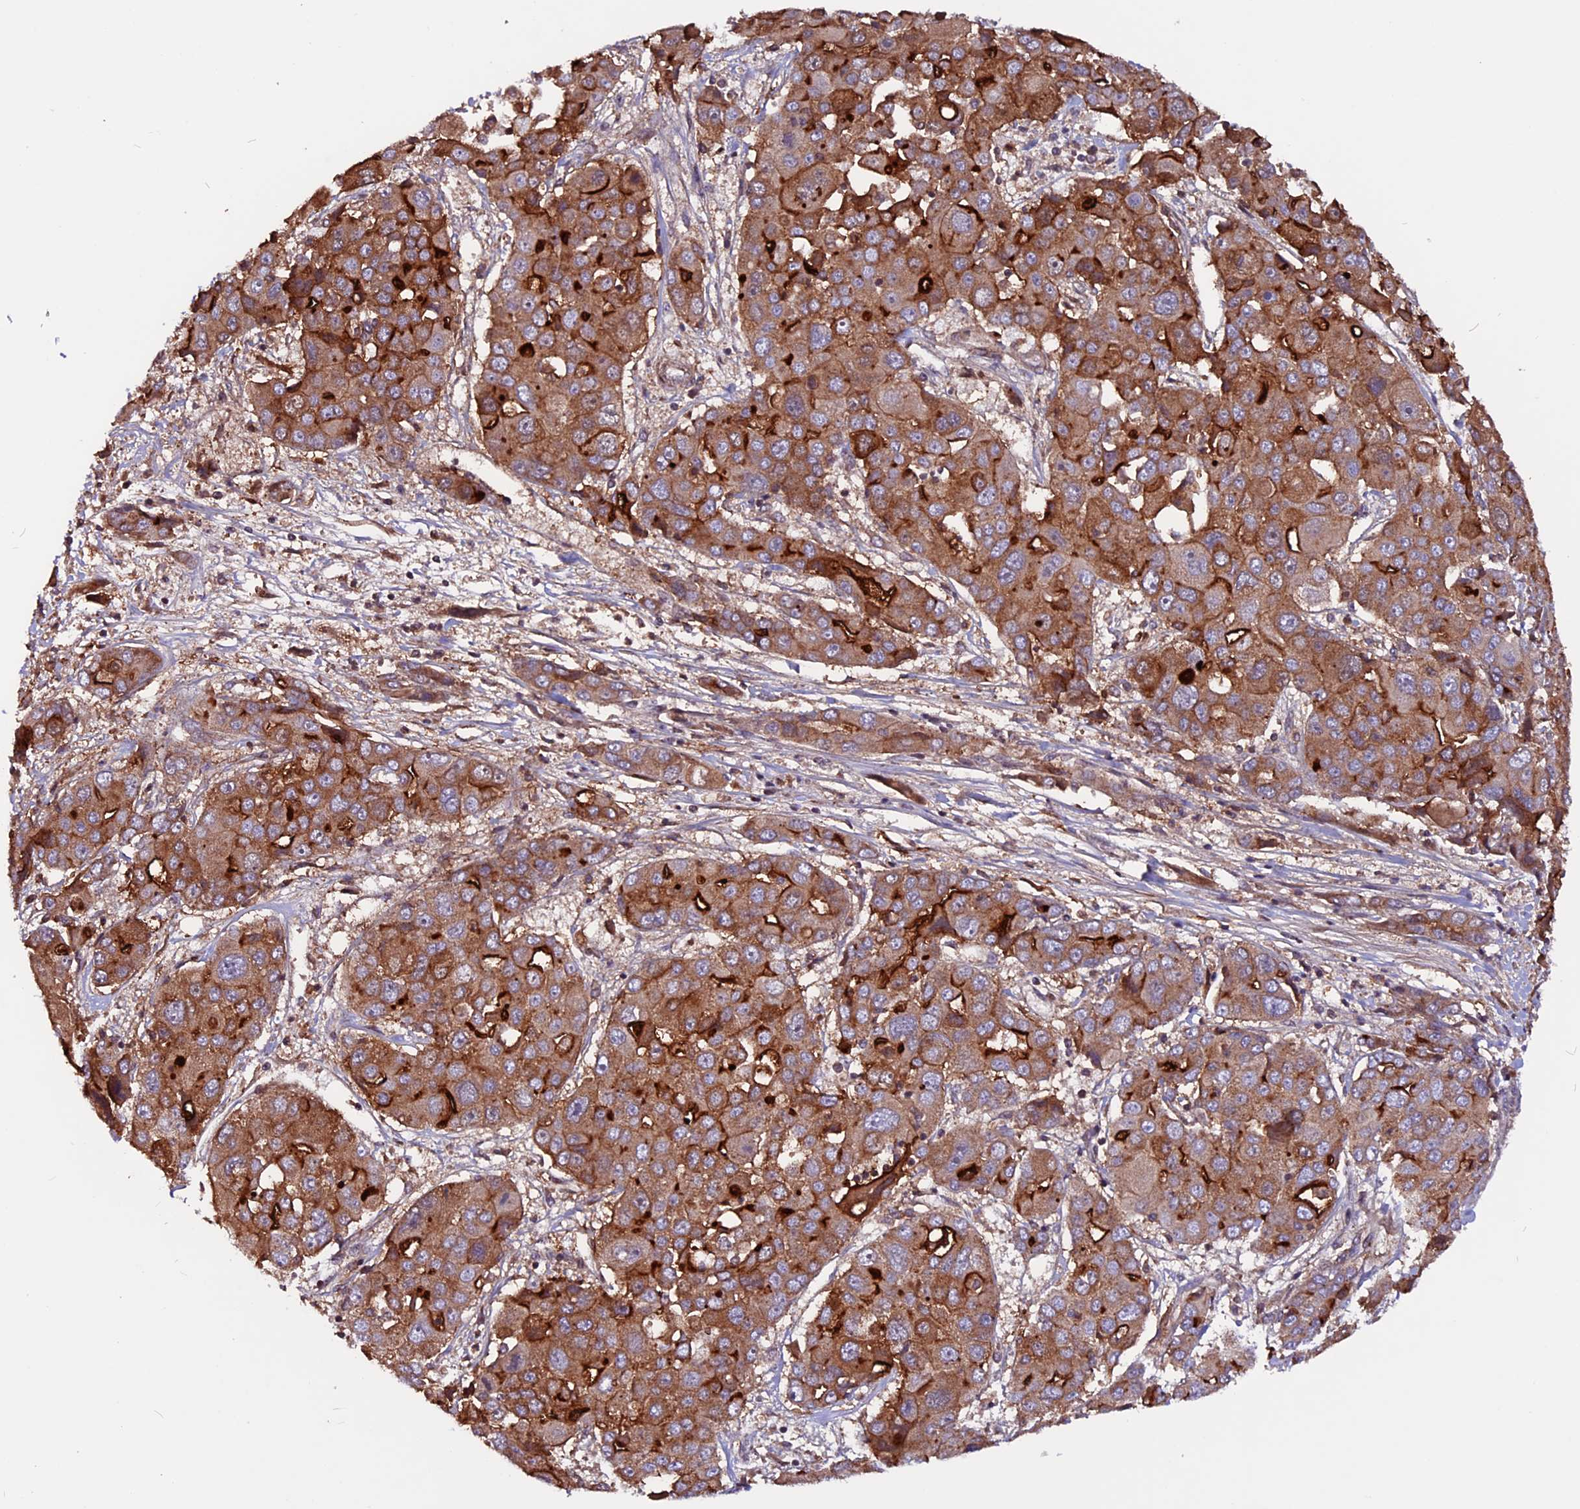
{"staining": {"intensity": "moderate", "quantity": ">75%", "location": "cytoplasmic/membranous"}, "tissue": "liver cancer", "cell_type": "Tumor cells", "image_type": "cancer", "snomed": [{"axis": "morphology", "description": "Cholangiocarcinoma"}, {"axis": "topography", "description": "Liver"}], "caption": "Immunohistochemistry (IHC) of human cholangiocarcinoma (liver) reveals medium levels of moderate cytoplasmic/membranous positivity in approximately >75% of tumor cells. (Stains: DAB (3,3'-diaminobenzidine) in brown, nuclei in blue, Microscopy: brightfield microscopy at high magnification).", "gene": "ZNF598", "patient": {"sex": "male", "age": 67}}